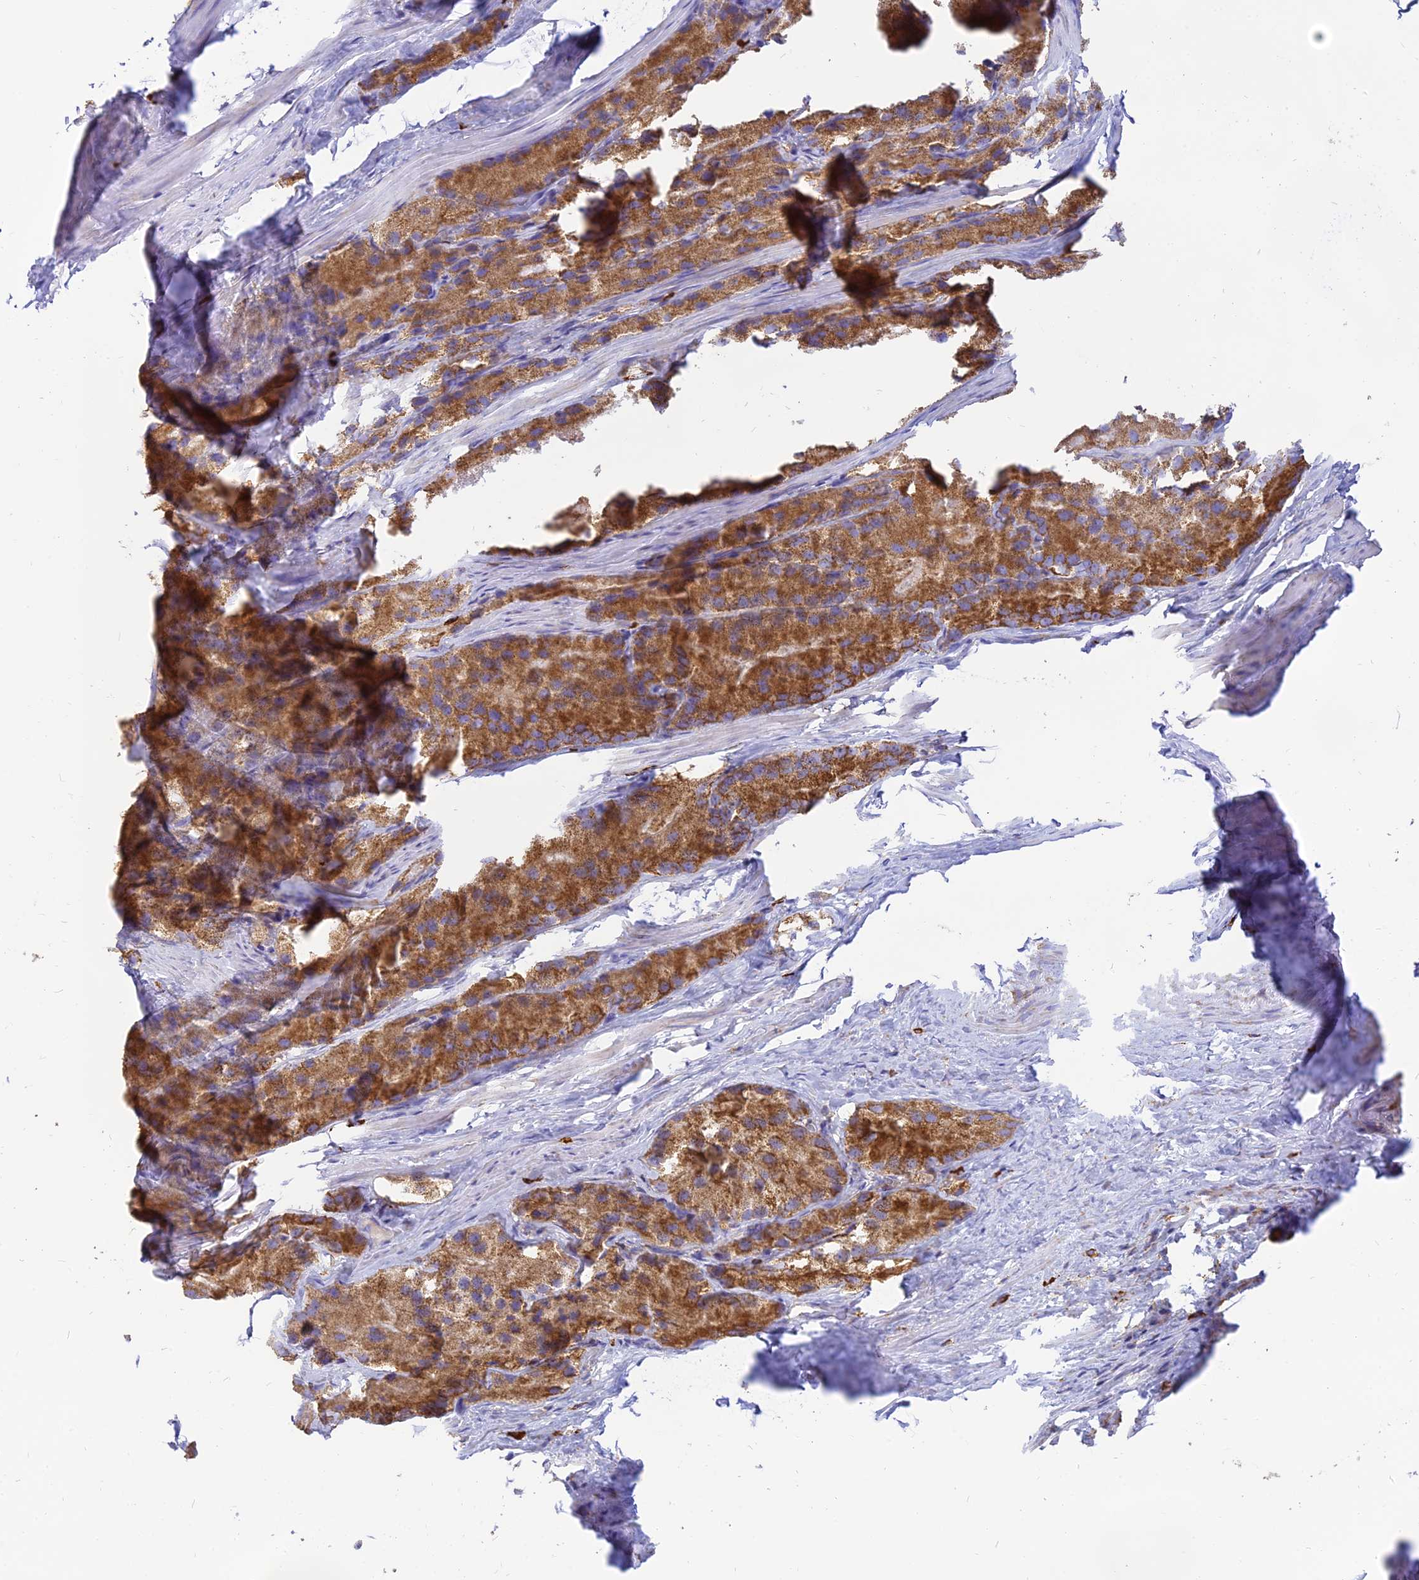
{"staining": {"intensity": "strong", "quantity": ">75%", "location": "cytoplasmic/membranous"}, "tissue": "prostate cancer", "cell_type": "Tumor cells", "image_type": "cancer", "snomed": [{"axis": "morphology", "description": "Adenocarcinoma, Low grade"}, {"axis": "topography", "description": "Prostate"}], "caption": "Immunohistochemistry histopathology image of prostate cancer (adenocarcinoma (low-grade)) stained for a protein (brown), which exhibits high levels of strong cytoplasmic/membranous expression in about >75% of tumor cells.", "gene": "THUMPD2", "patient": {"sex": "male", "age": 69}}